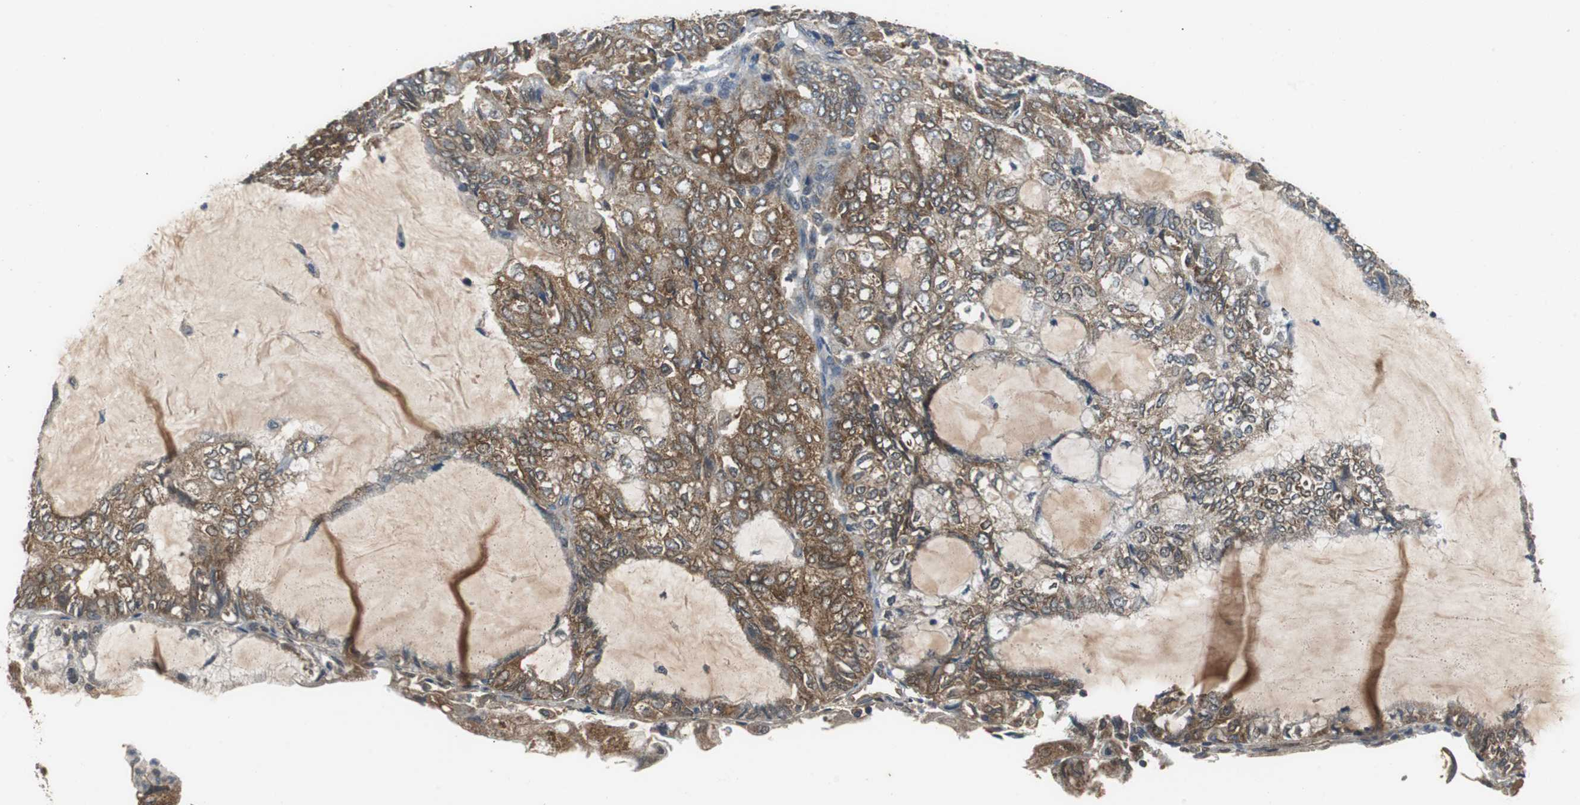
{"staining": {"intensity": "moderate", "quantity": "25%-75%", "location": "cytoplasmic/membranous"}, "tissue": "endometrial cancer", "cell_type": "Tumor cells", "image_type": "cancer", "snomed": [{"axis": "morphology", "description": "Adenocarcinoma, NOS"}, {"axis": "topography", "description": "Endometrium"}], "caption": "The immunohistochemical stain shows moderate cytoplasmic/membranous staining in tumor cells of endometrial cancer (adenocarcinoma) tissue.", "gene": "VBP1", "patient": {"sex": "female", "age": 81}}